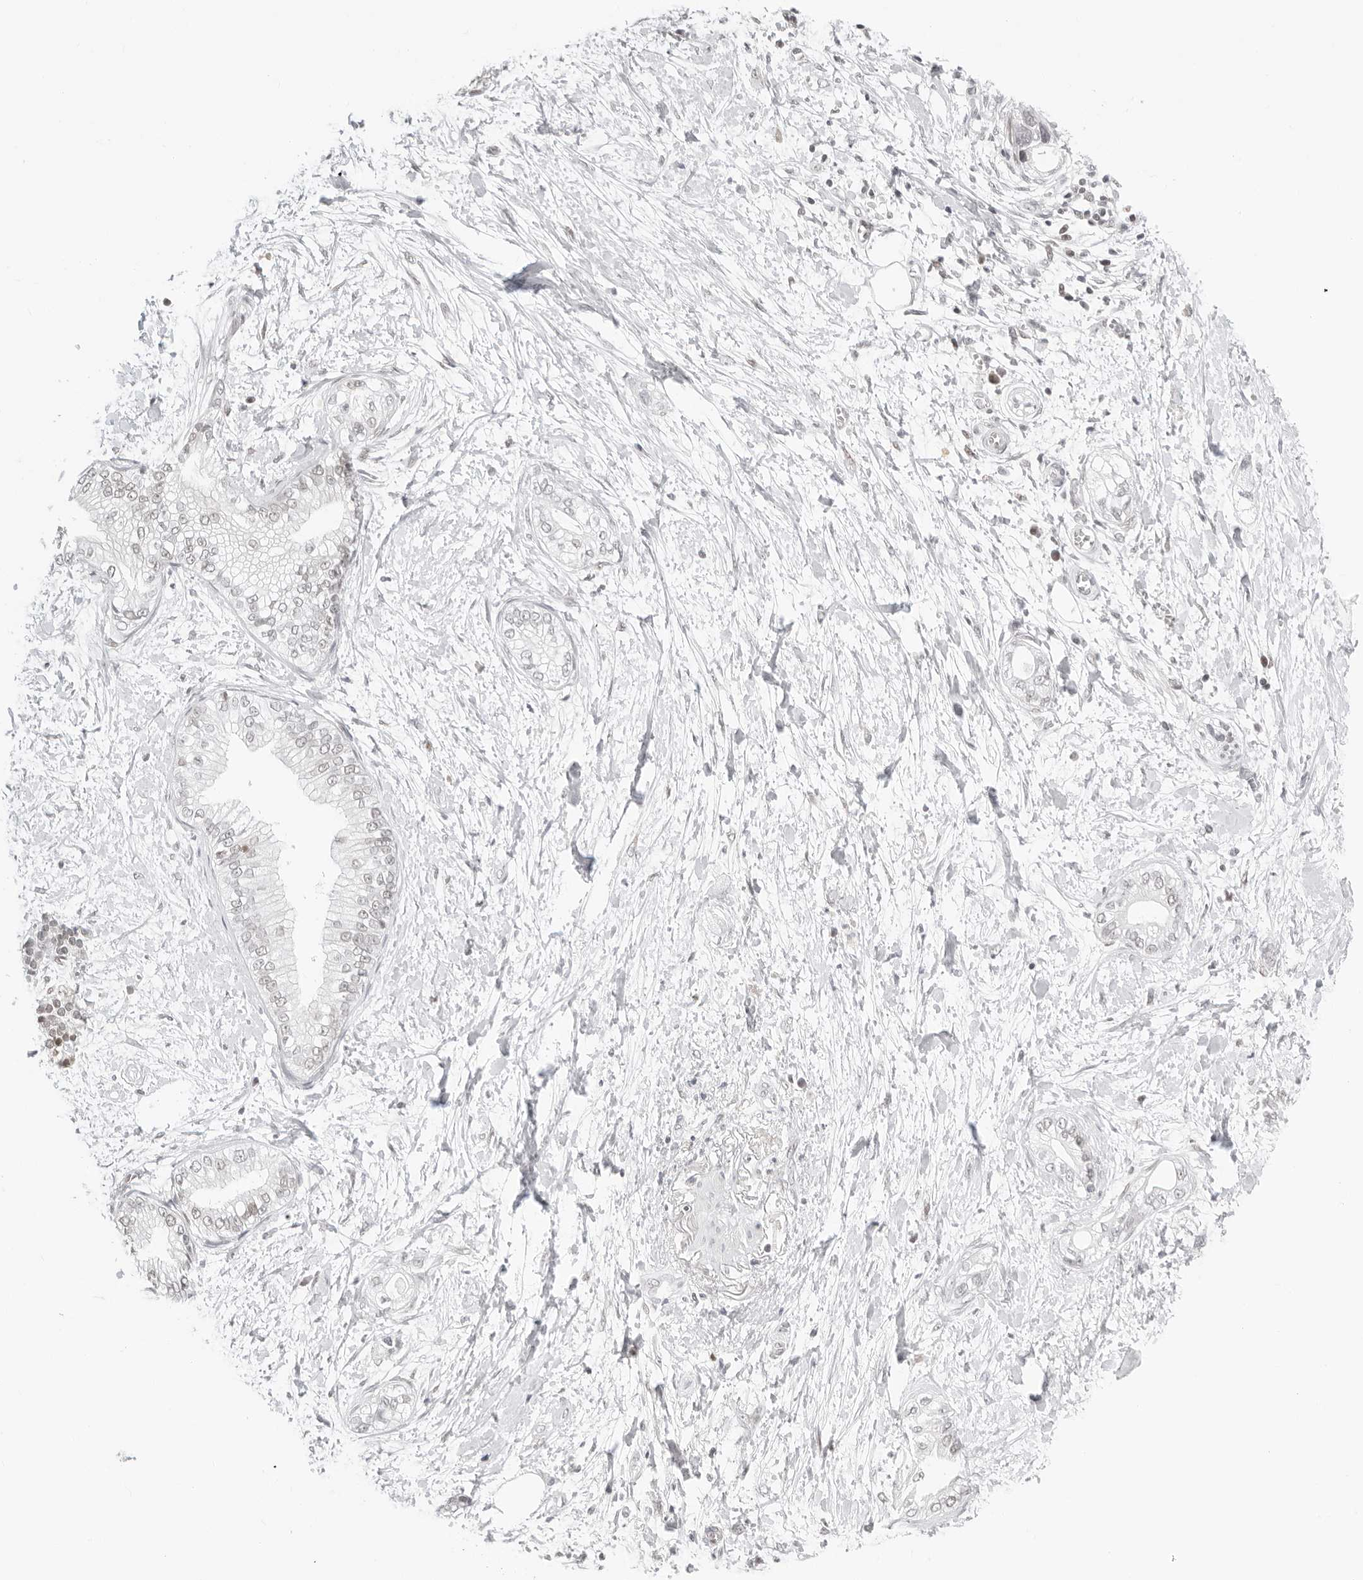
{"staining": {"intensity": "negative", "quantity": "none", "location": "none"}, "tissue": "pancreatic cancer", "cell_type": "Tumor cells", "image_type": "cancer", "snomed": [{"axis": "morphology", "description": "Adenocarcinoma, NOS"}, {"axis": "topography", "description": "Pancreas"}], "caption": "Immunohistochemistry (IHC) of adenocarcinoma (pancreatic) reveals no staining in tumor cells. (DAB IHC, high magnification).", "gene": "MSH6", "patient": {"sex": "male", "age": 68}}